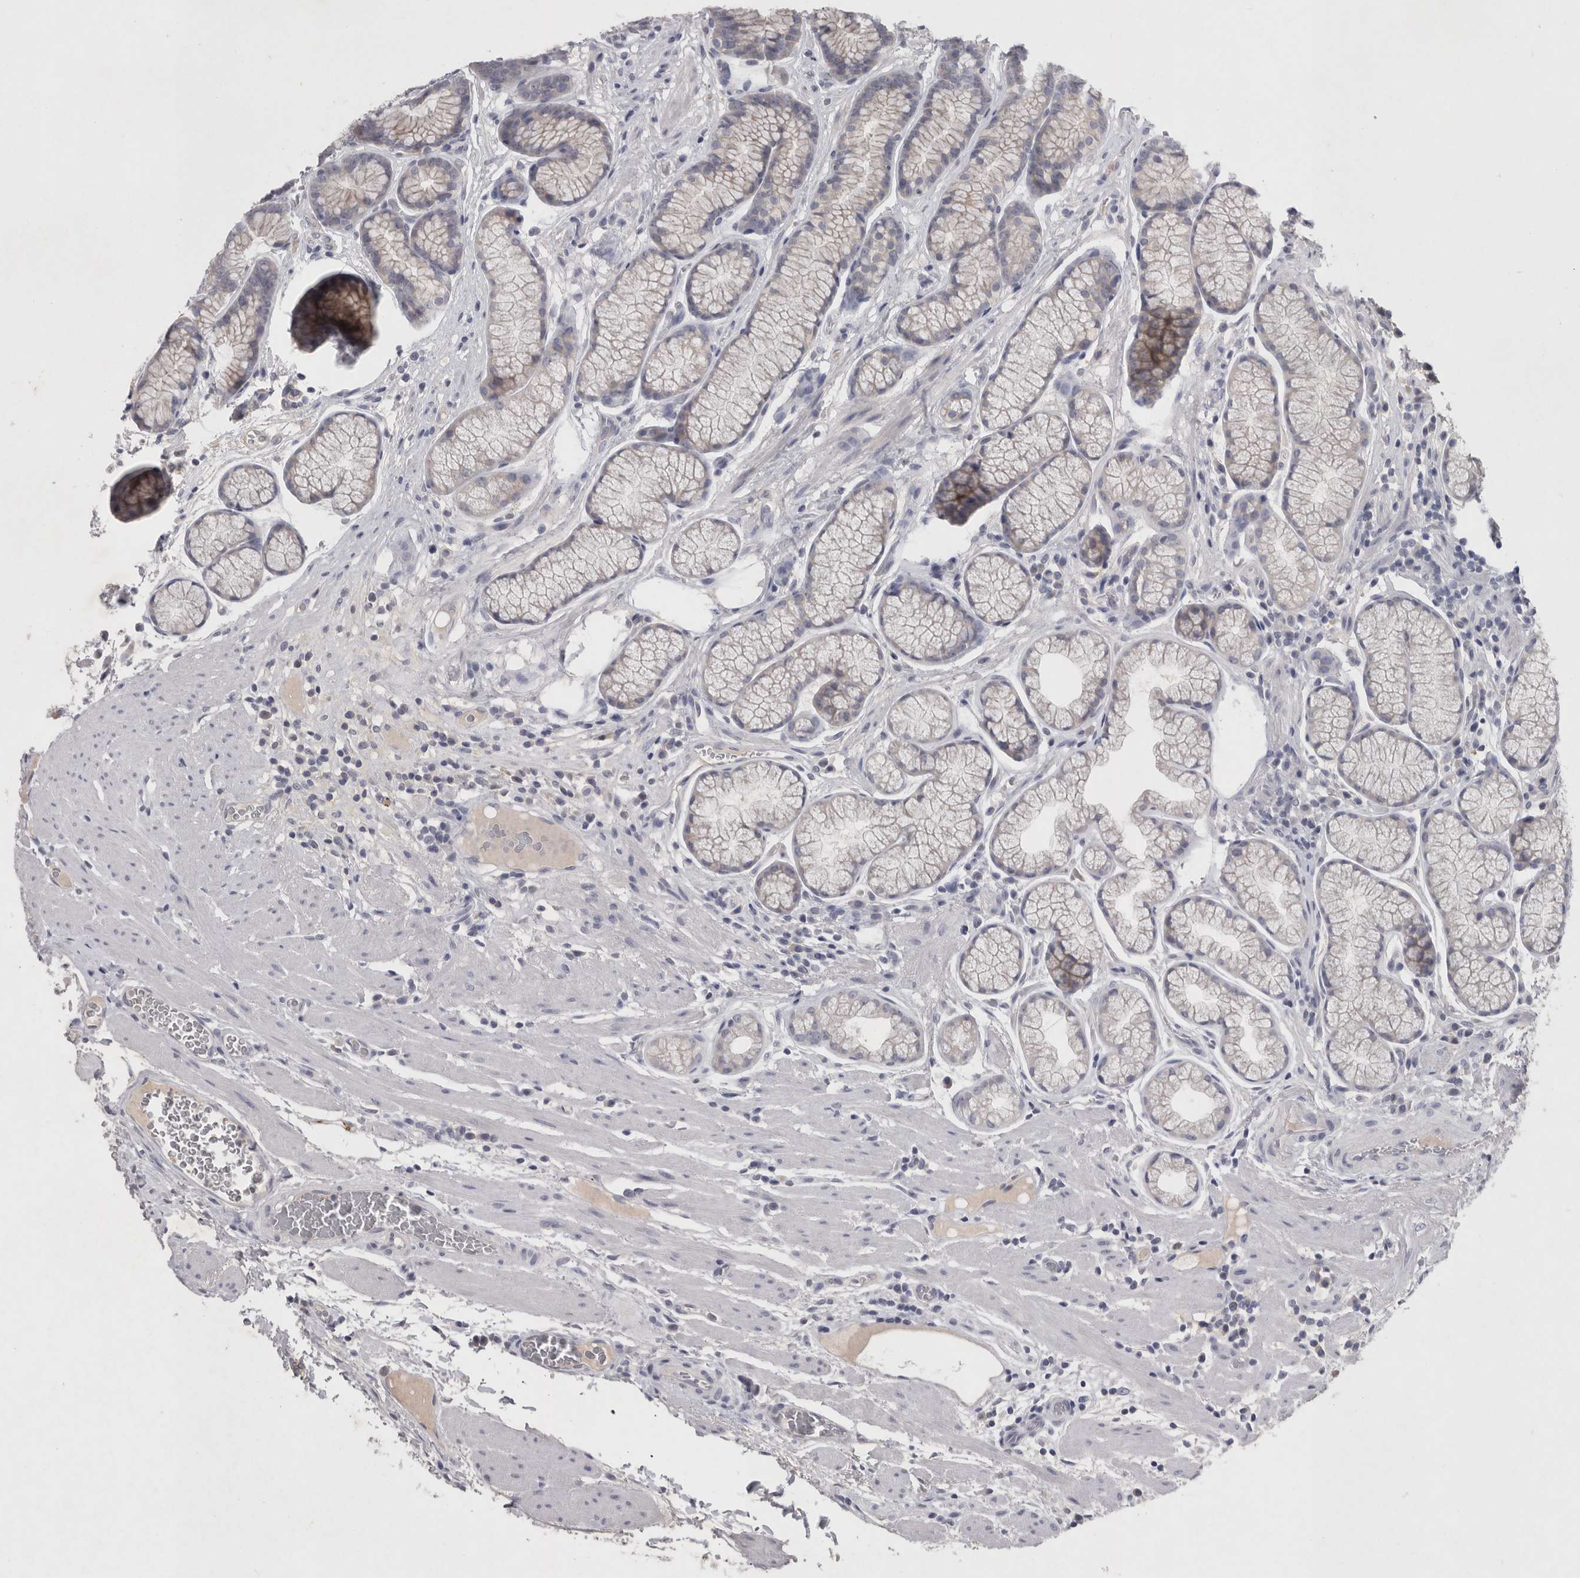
{"staining": {"intensity": "negative", "quantity": "none", "location": "none"}, "tissue": "stomach", "cell_type": "Glandular cells", "image_type": "normal", "snomed": [{"axis": "morphology", "description": "Normal tissue, NOS"}, {"axis": "topography", "description": "Stomach"}], "caption": "Glandular cells are negative for protein expression in benign human stomach.", "gene": "SLC22A11", "patient": {"sex": "male", "age": 42}}